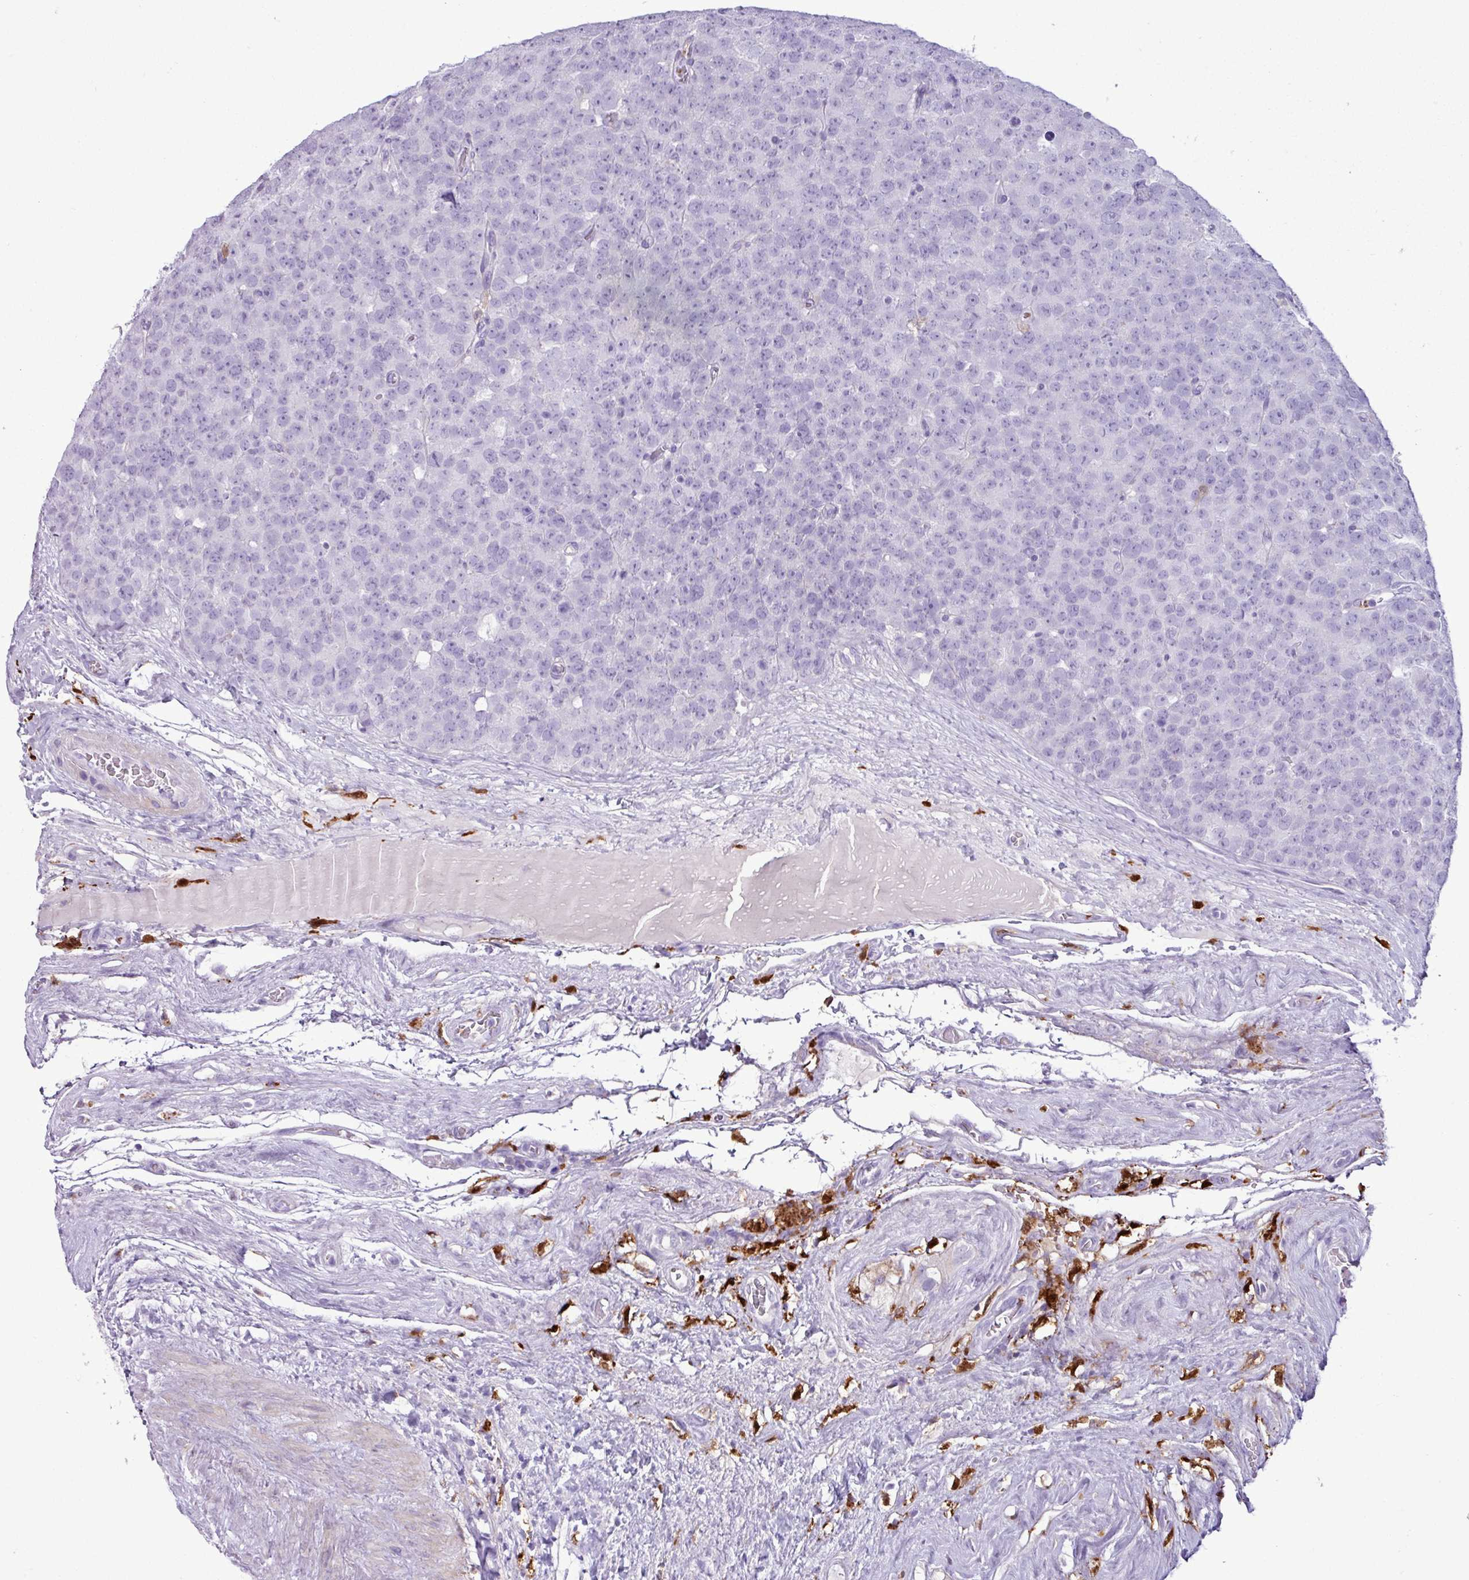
{"staining": {"intensity": "negative", "quantity": "none", "location": "none"}, "tissue": "testis cancer", "cell_type": "Tumor cells", "image_type": "cancer", "snomed": [{"axis": "morphology", "description": "Seminoma, NOS"}, {"axis": "topography", "description": "Testis"}], "caption": "Seminoma (testis) stained for a protein using immunohistochemistry (IHC) displays no staining tumor cells.", "gene": "TMEM200C", "patient": {"sex": "male", "age": 71}}